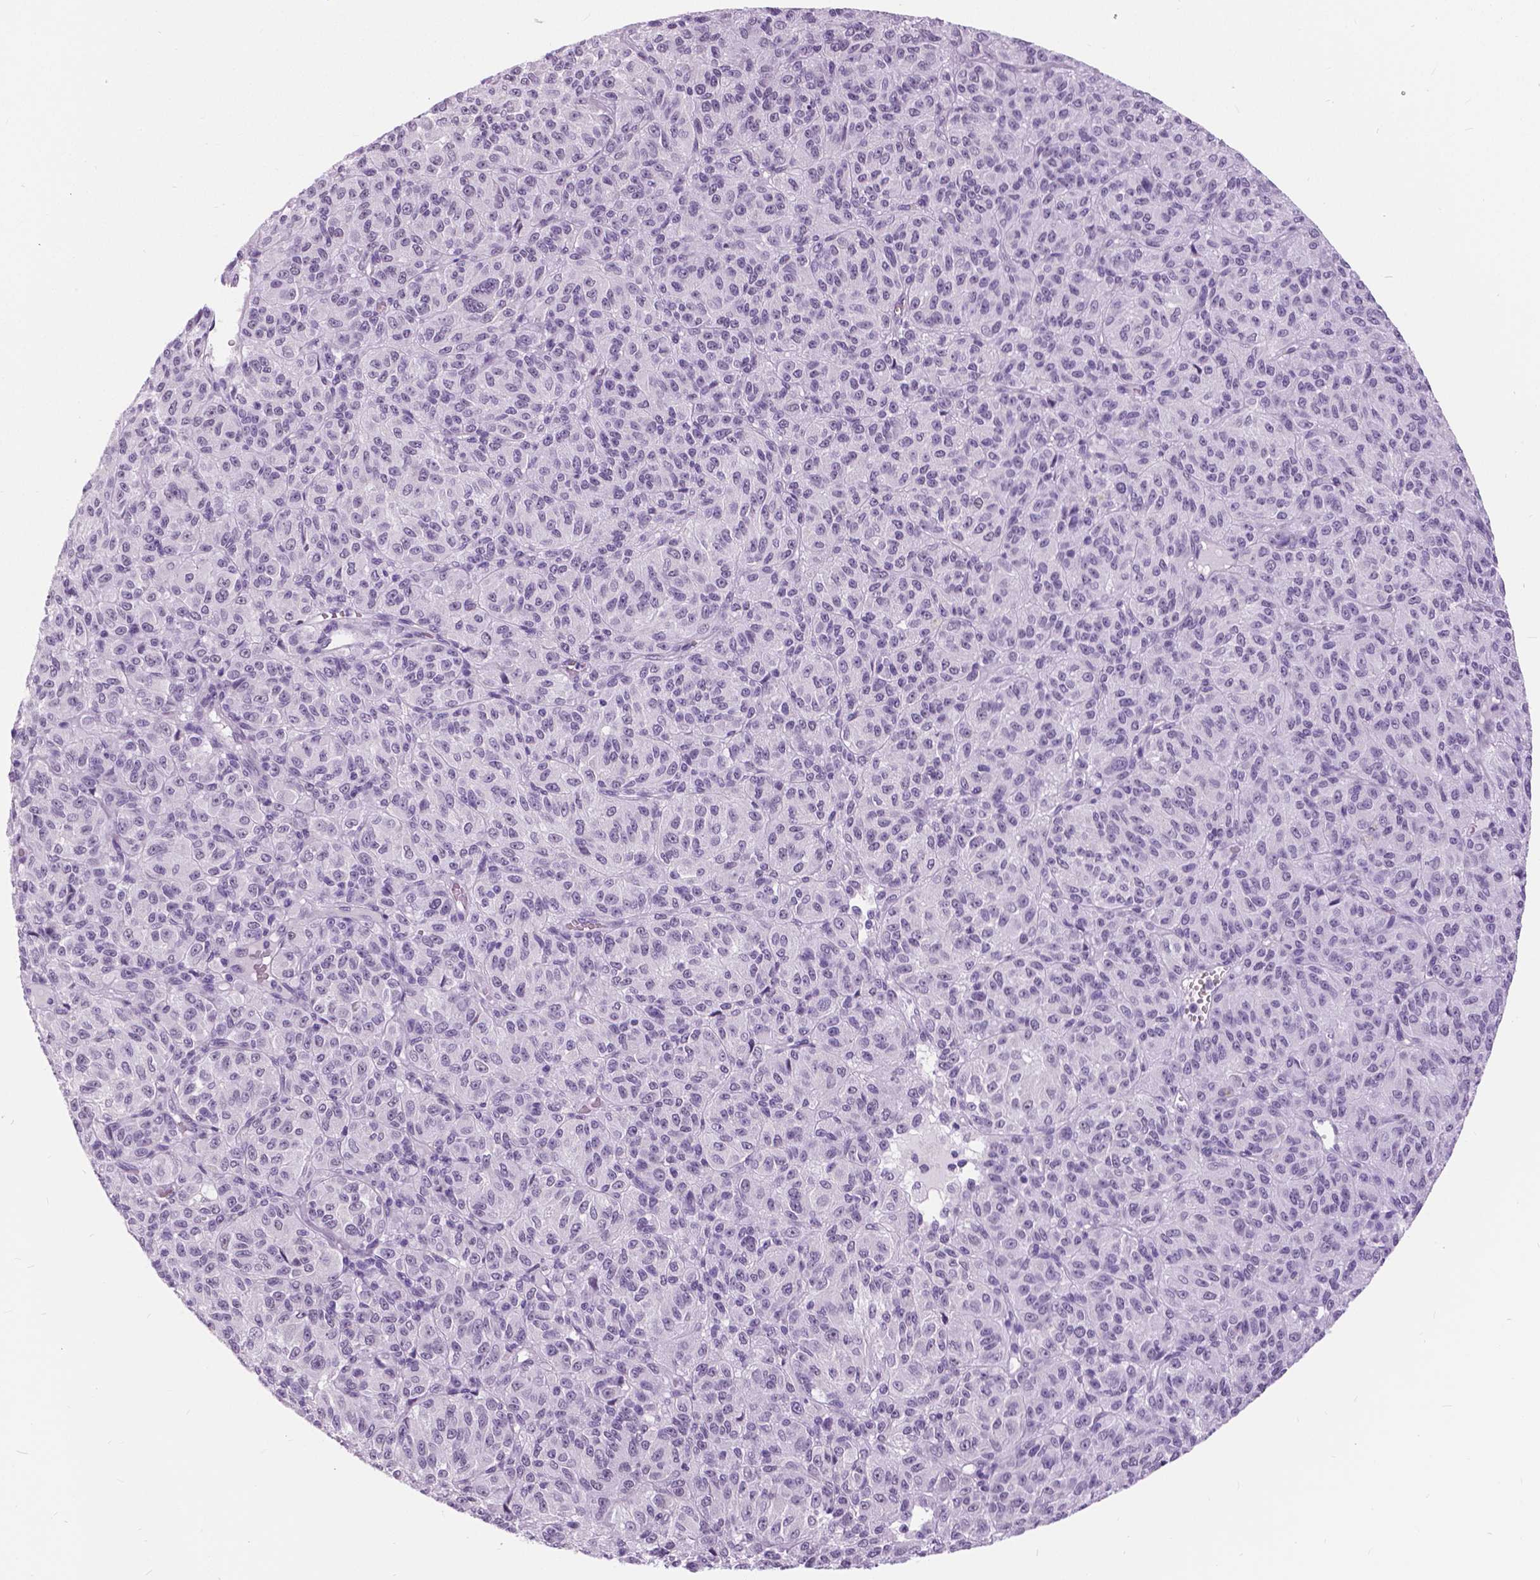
{"staining": {"intensity": "negative", "quantity": "none", "location": "none"}, "tissue": "melanoma", "cell_type": "Tumor cells", "image_type": "cancer", "snomed": [{"axis": "morphology", "description": "Malignant melanoma, Metastatic site"}, {"axis": "topography", "description": "Brain"}], "caption": "Human melanoma stained for a protein using immunohistochemistry (IHC) shows no positivity in tumor cells.", "gene": "MYOM1", "patient": {"sex": "female", "age": 56}}